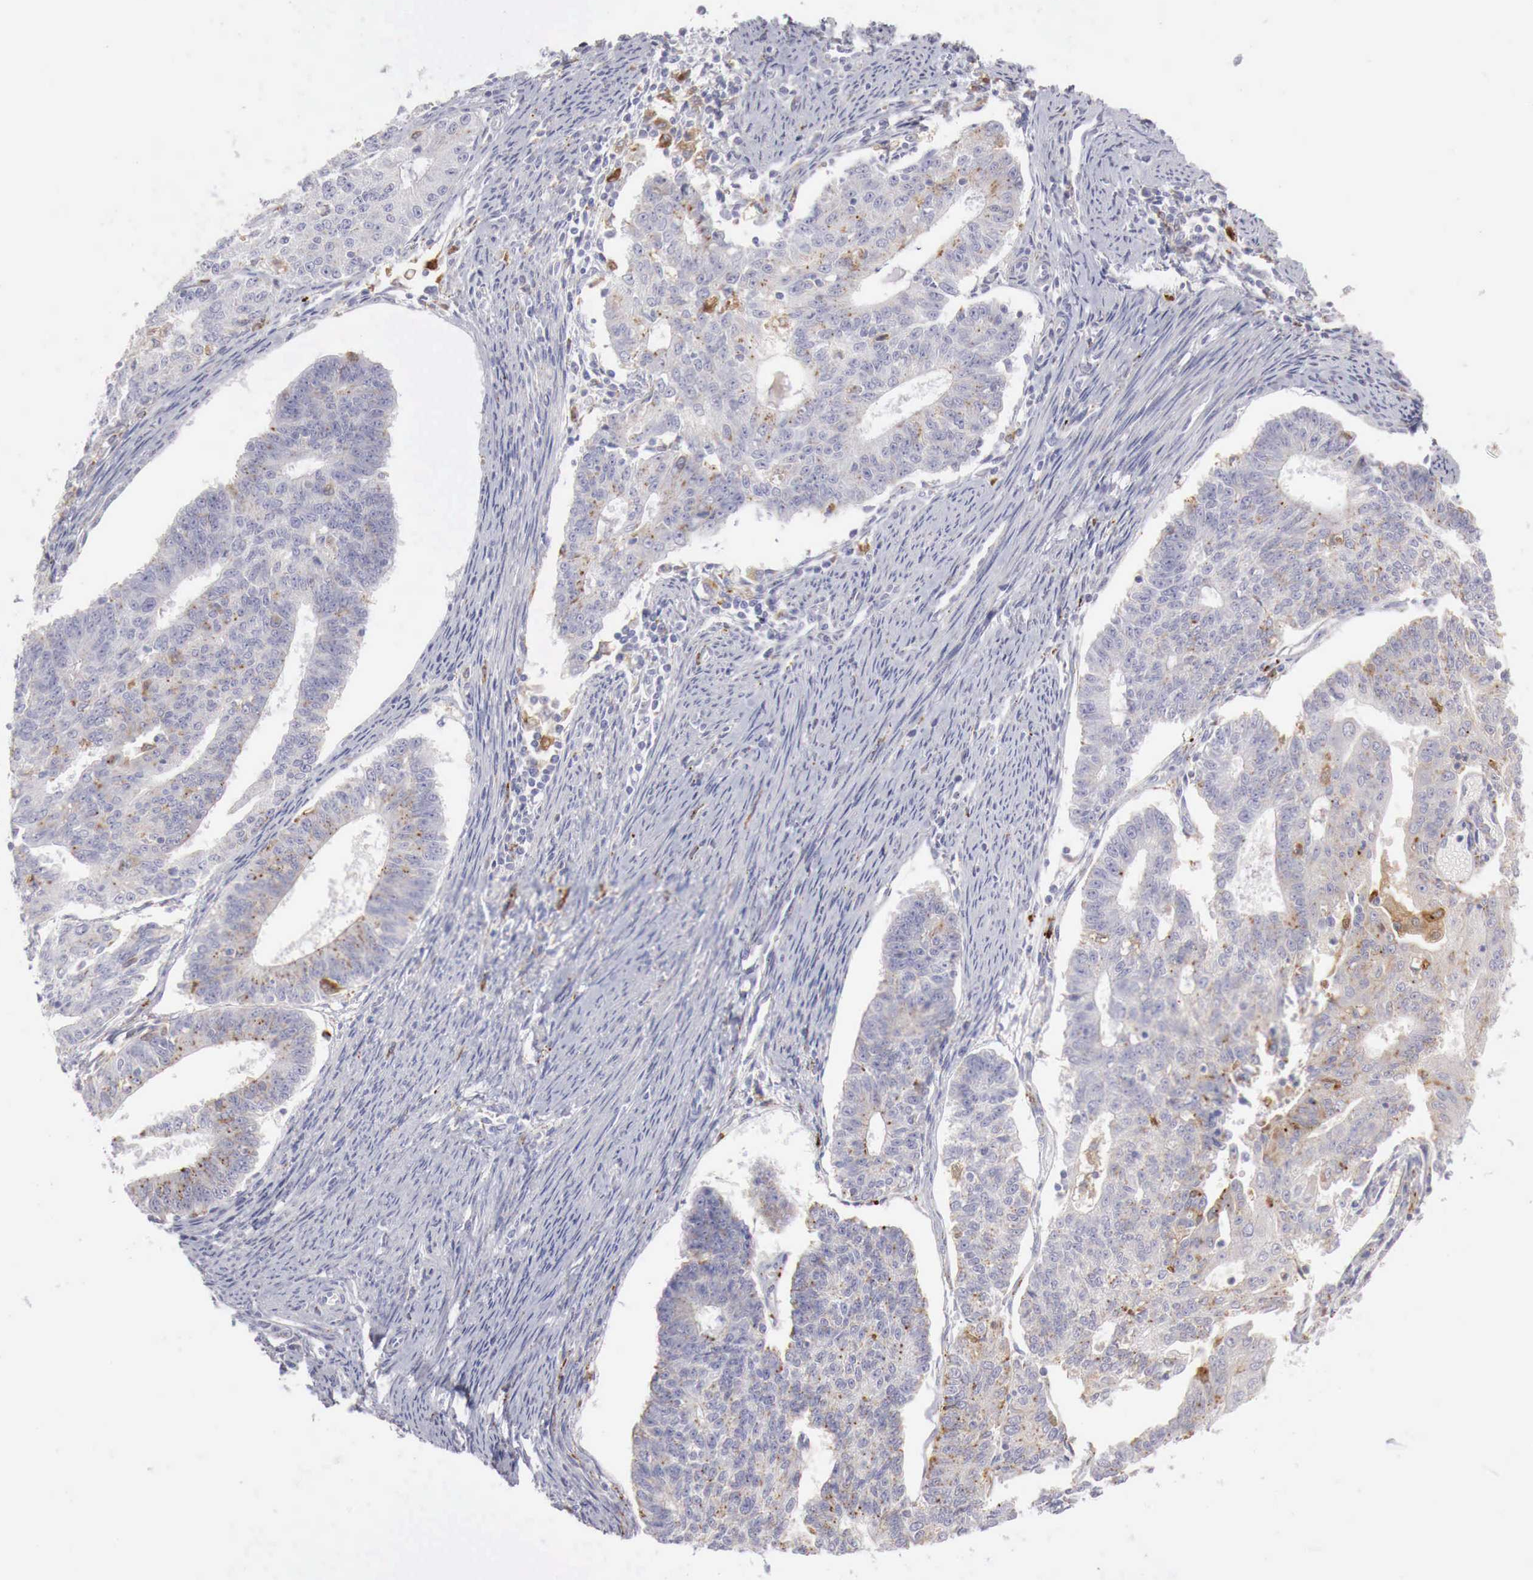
{"staining": {"intensity": "moderate", "quantity": "<25%", "location": "cytoplasmic/membranous"}, "tissue": "endometrial cancer", "cell_type": "Tumor cells", "image_type": "cancer", "snomed": [{"axis": "morphology", "description": "Adenocarcinoma, NOS"}, {"axis": "topography", "description": "Endometrium"}], "caption": "Endometrial cancer (adenocarcinoma) tissue shows moderate cytoplasmic/membranous expression in approximately <25% of tumor cells, visualized by immunohistochemistry.", "gene": "GLA", "patient": {"sex": "female", "age": 56}}